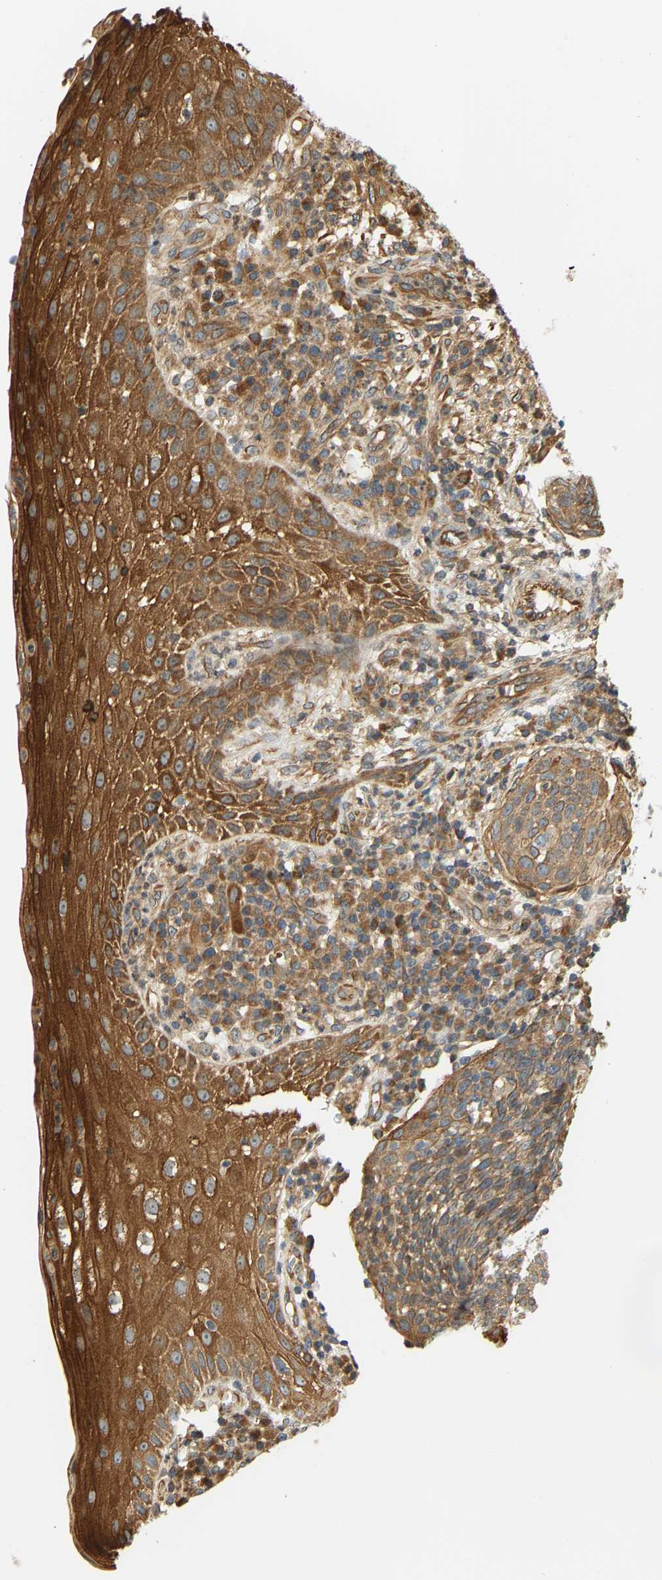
{"staining": {"intensity": "moderate", "quantity": ">75%", "location": "cytoplasmic/membranous"}, "tissue": "cervical cancer", "cell_type": "Tumor cells", "image_type": "cancer", "snomed": [{"axis": "morphology", "description": "Squamous cell carcinoma, NOS"}, {"axis": "topography", "description": "Cervix"}], "caption": "This is an image of IHC staining of cervical cancer, which shows moderate expression in the cytoplasmic/membranous of tumor cells.", "gene": "CEP57", "patient": {"sex": "female", "age": 34}}